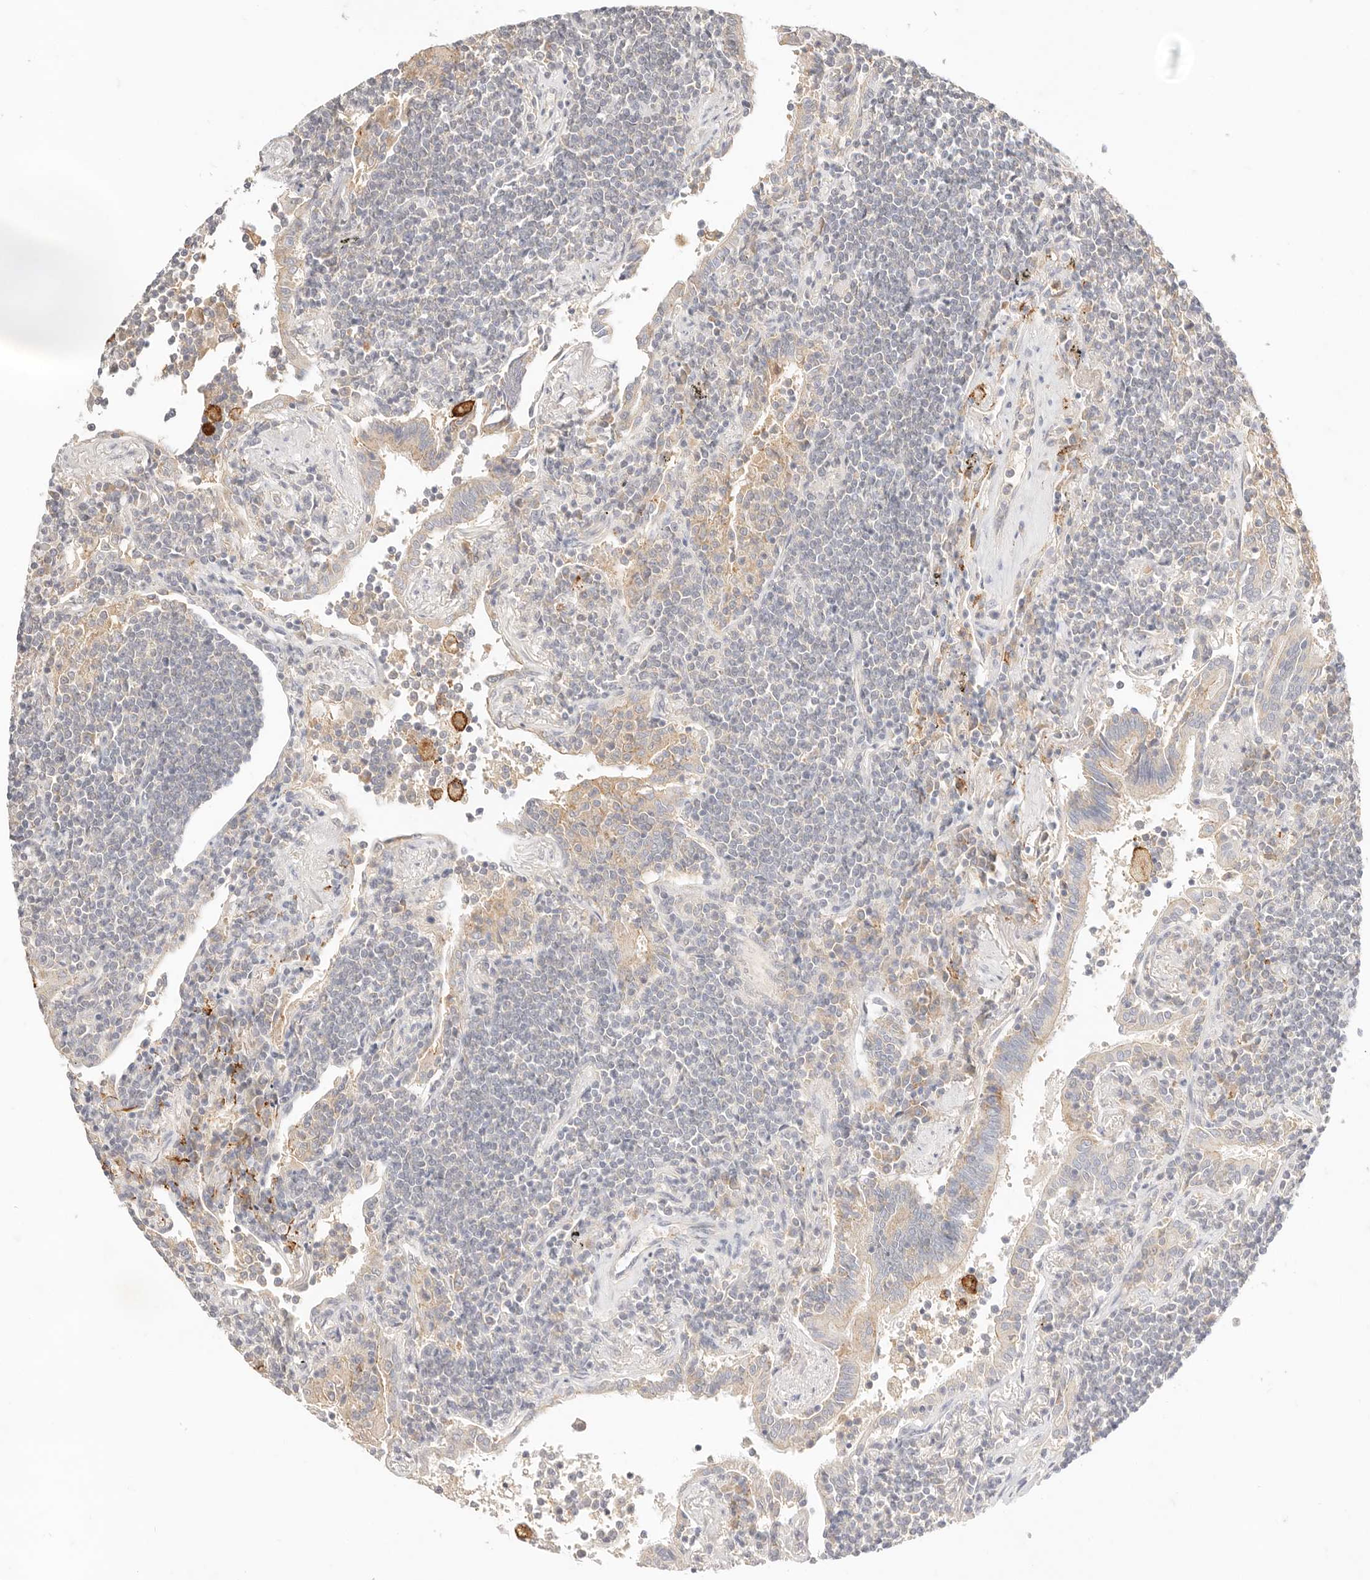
{"staining": {"intensity": "negative", "quantity": "none", "location": "none"}, "tissue": "lymphoma", "cell_type": "Tumor cells", "image_type": "cancer", "snomed": [{"axis": "morphology", "description": "Malignant lymphoma, non-Hodgkin's type, Low grade"}, {"axis": "topography", "description": "Lung"}], "caption": "An immunohistochemistry (IHC) histopathology image of lymphoma is shown. There is no staining in tumor cells of lymphoma.", "gene": "HK2", "patient": {"sex": "female", "age": 71}}